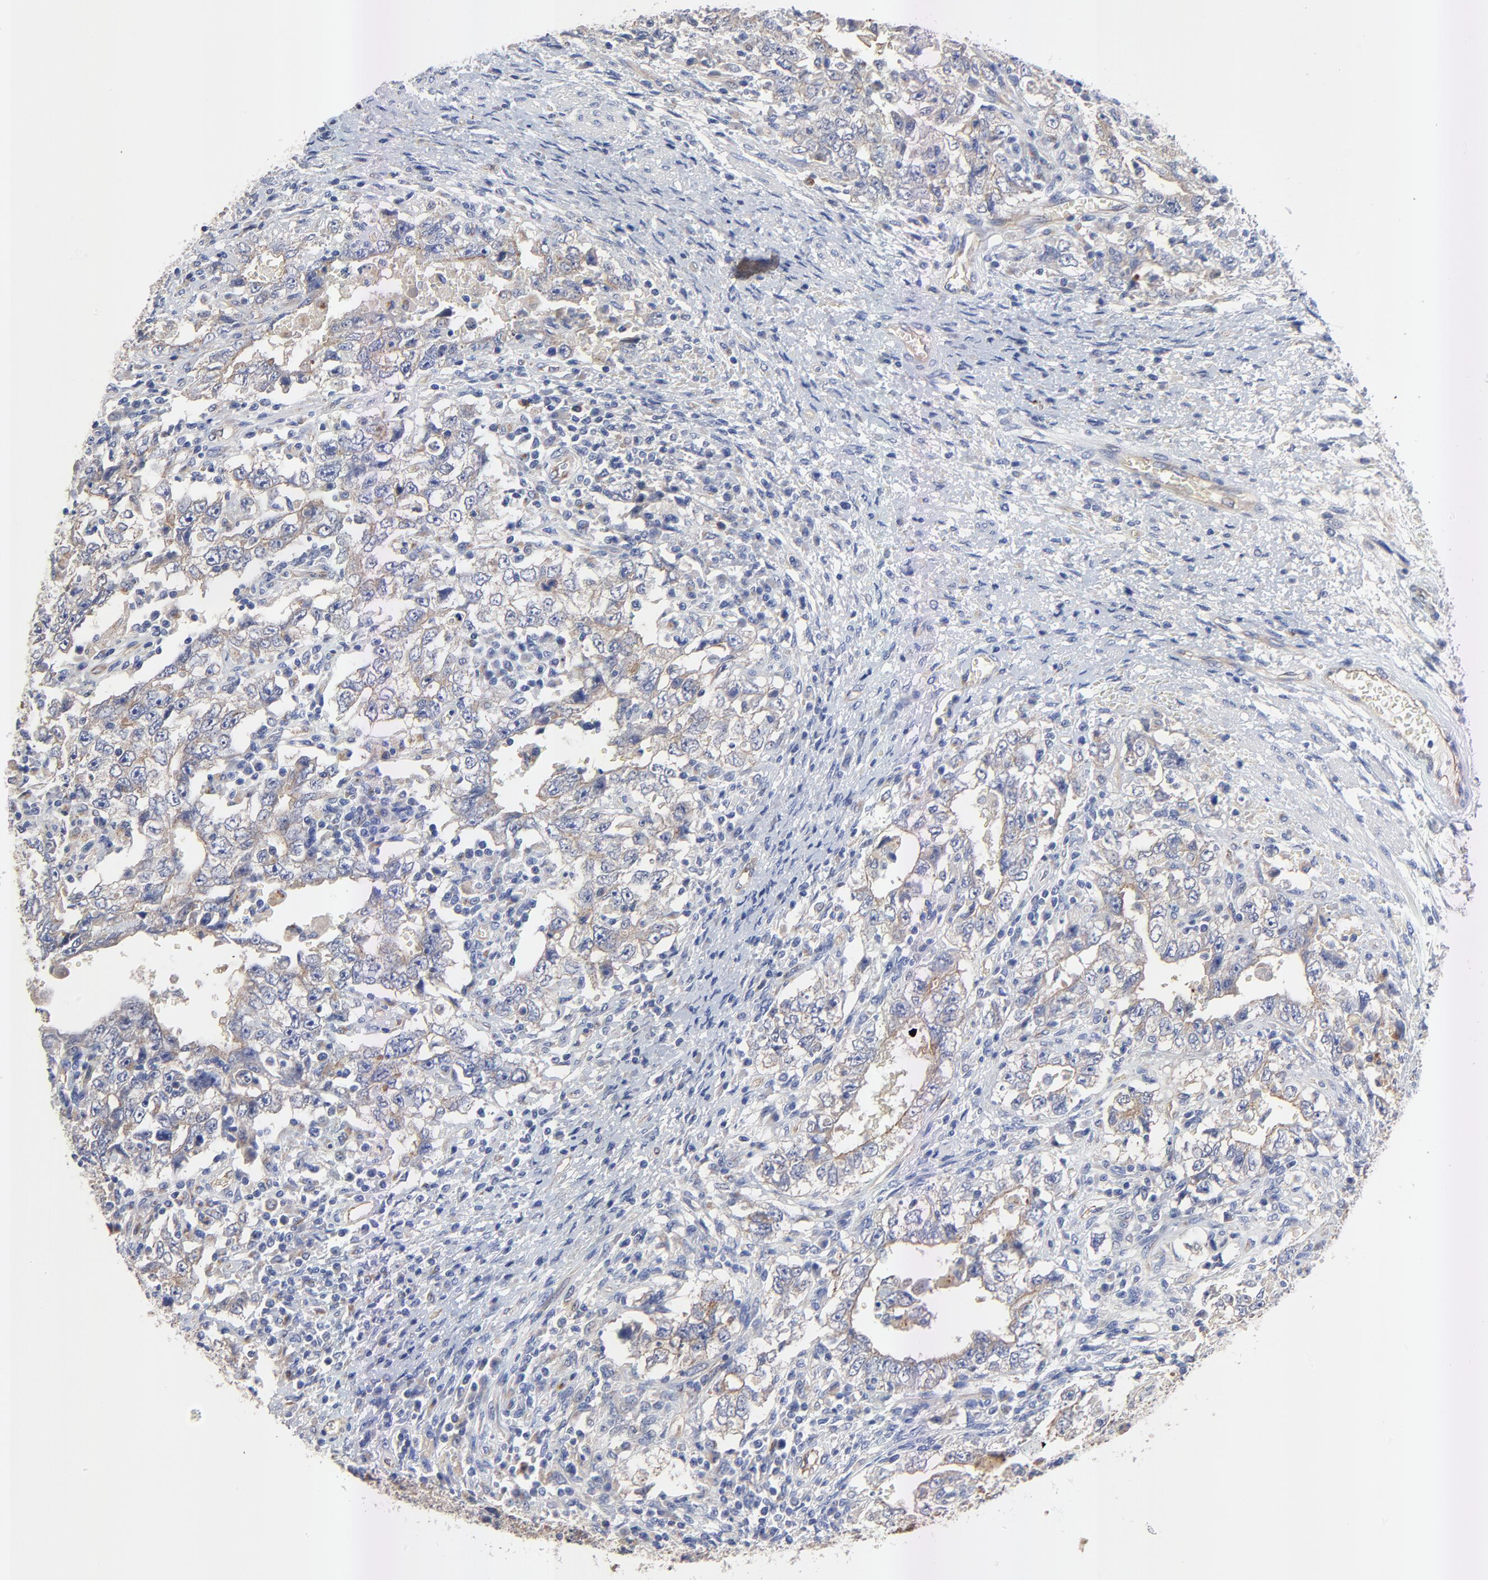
{"staining": {"intensity": "weak", "quantity": ">75%", "location": "cytoplasmic/membranous"}, "tissue": "testis cancer", "cell_type": "Tumor cells", "image_type": "cancer", "snomed": [{"axis": "morphology", "description": "Carcinoma, Embryonal, NOS"}, {"axis": "topography", "description": "Testis"}], "caption": "Immunohistochemistry of testis cancer (embryonal carcinoma) reveals low levels of weak cytoplasmic/membranous expression in approximately >75% of tumor cells. (DAB (3,3'-diaminobenzidine) = brown stain, brightfield microscopy at high magnification).", "gene": "FBXL2", "patient": {"sex": "male", "age": 26}}